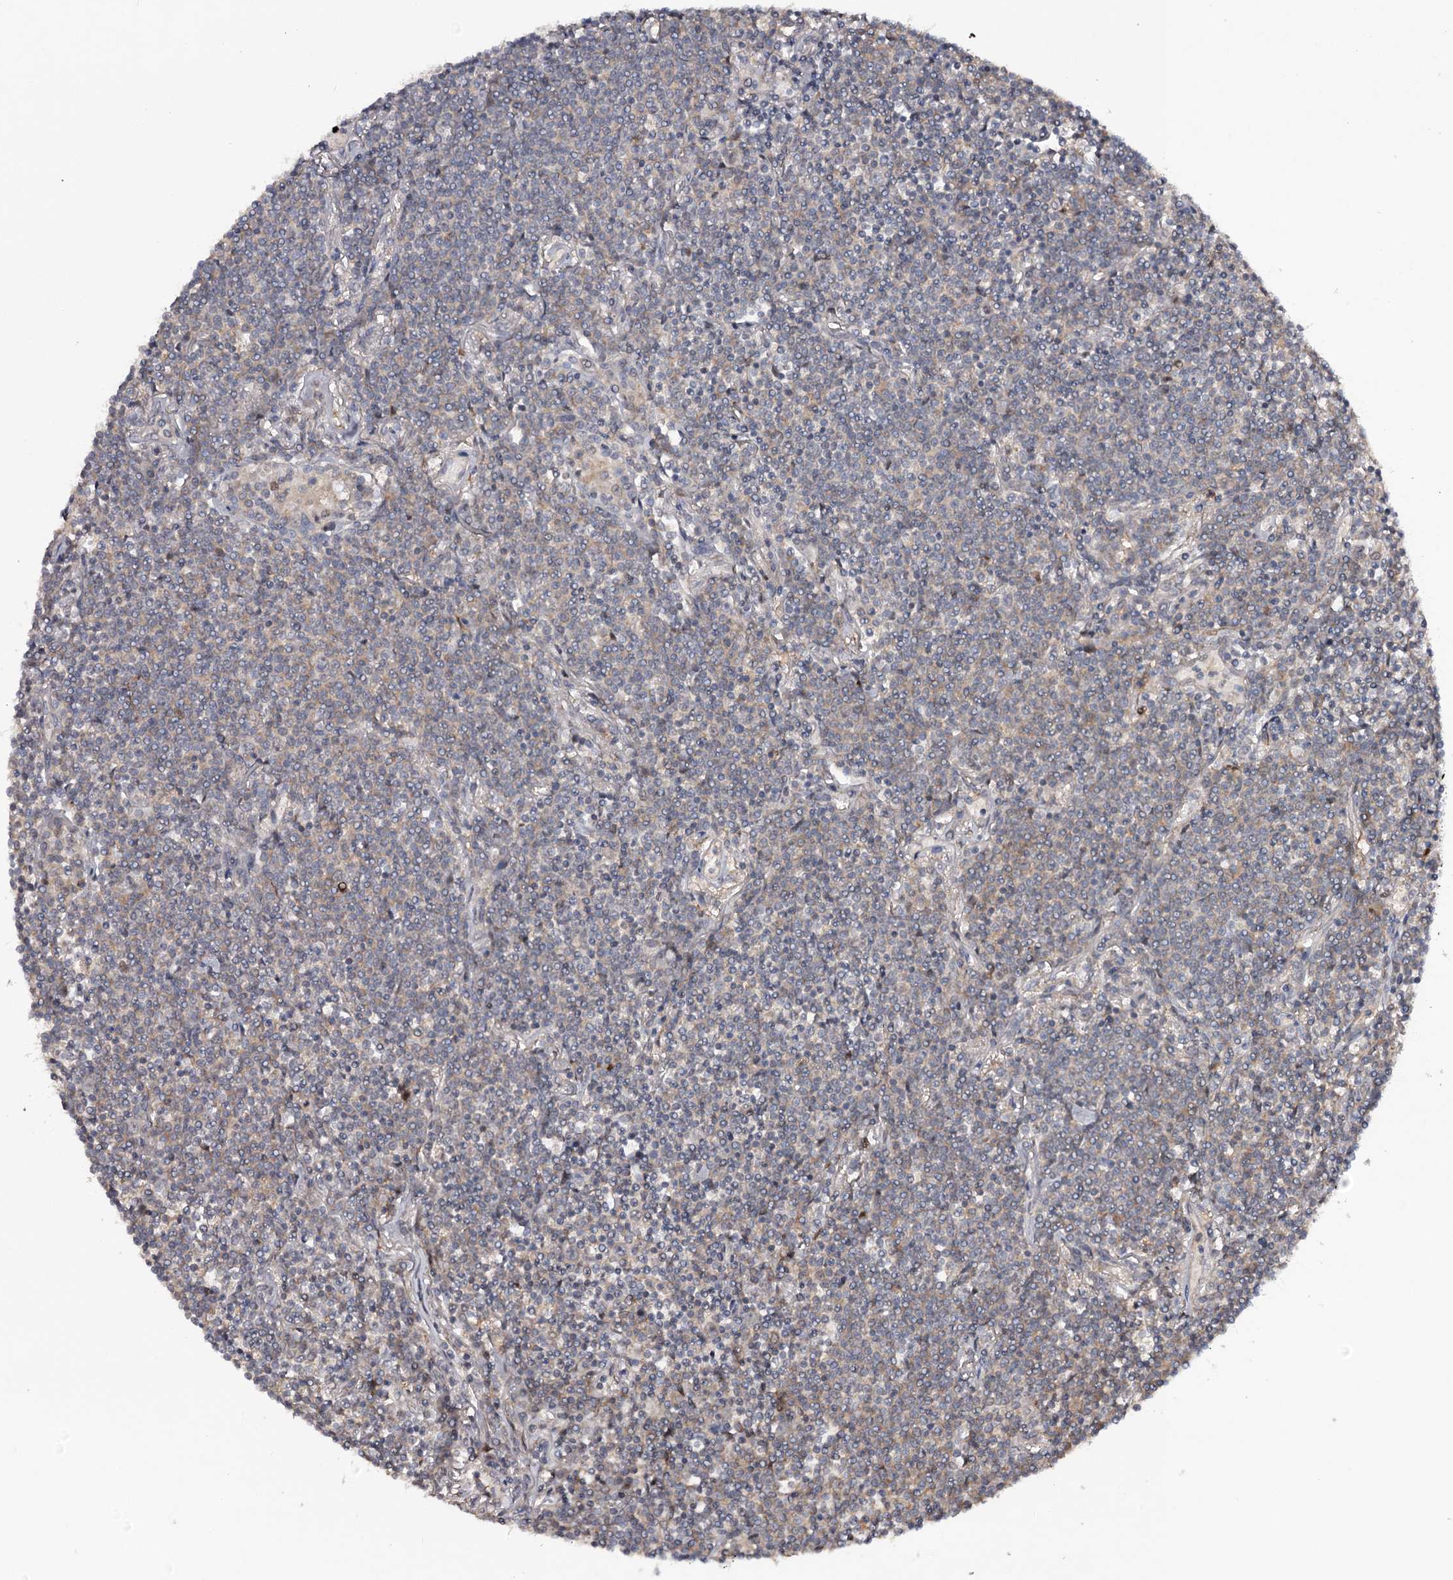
{"staining": {"intensity": "negative", "quantity": "none", "location": "none"}, "tissue": "lymphoma", "cell_type": "Tumor cells", "image_type": "cancer", "snomed": [{"axis": "morphology", "description": "Malignant lymphoma, non-Hodgkin's type, Low grade"}, {"axis": "topography", "description": "Lung"}], "caption": "An immunohistochemistry photomicrograph of malignant lymphoma, non-Hodgkin's type (low-grade) is shown. There is no staining in tumor cells of malignant lymphoma, non-Hodgkin's type (low-grade).", "gene": "GTSF1", "patient": {"sex": "female", "age": 71}}